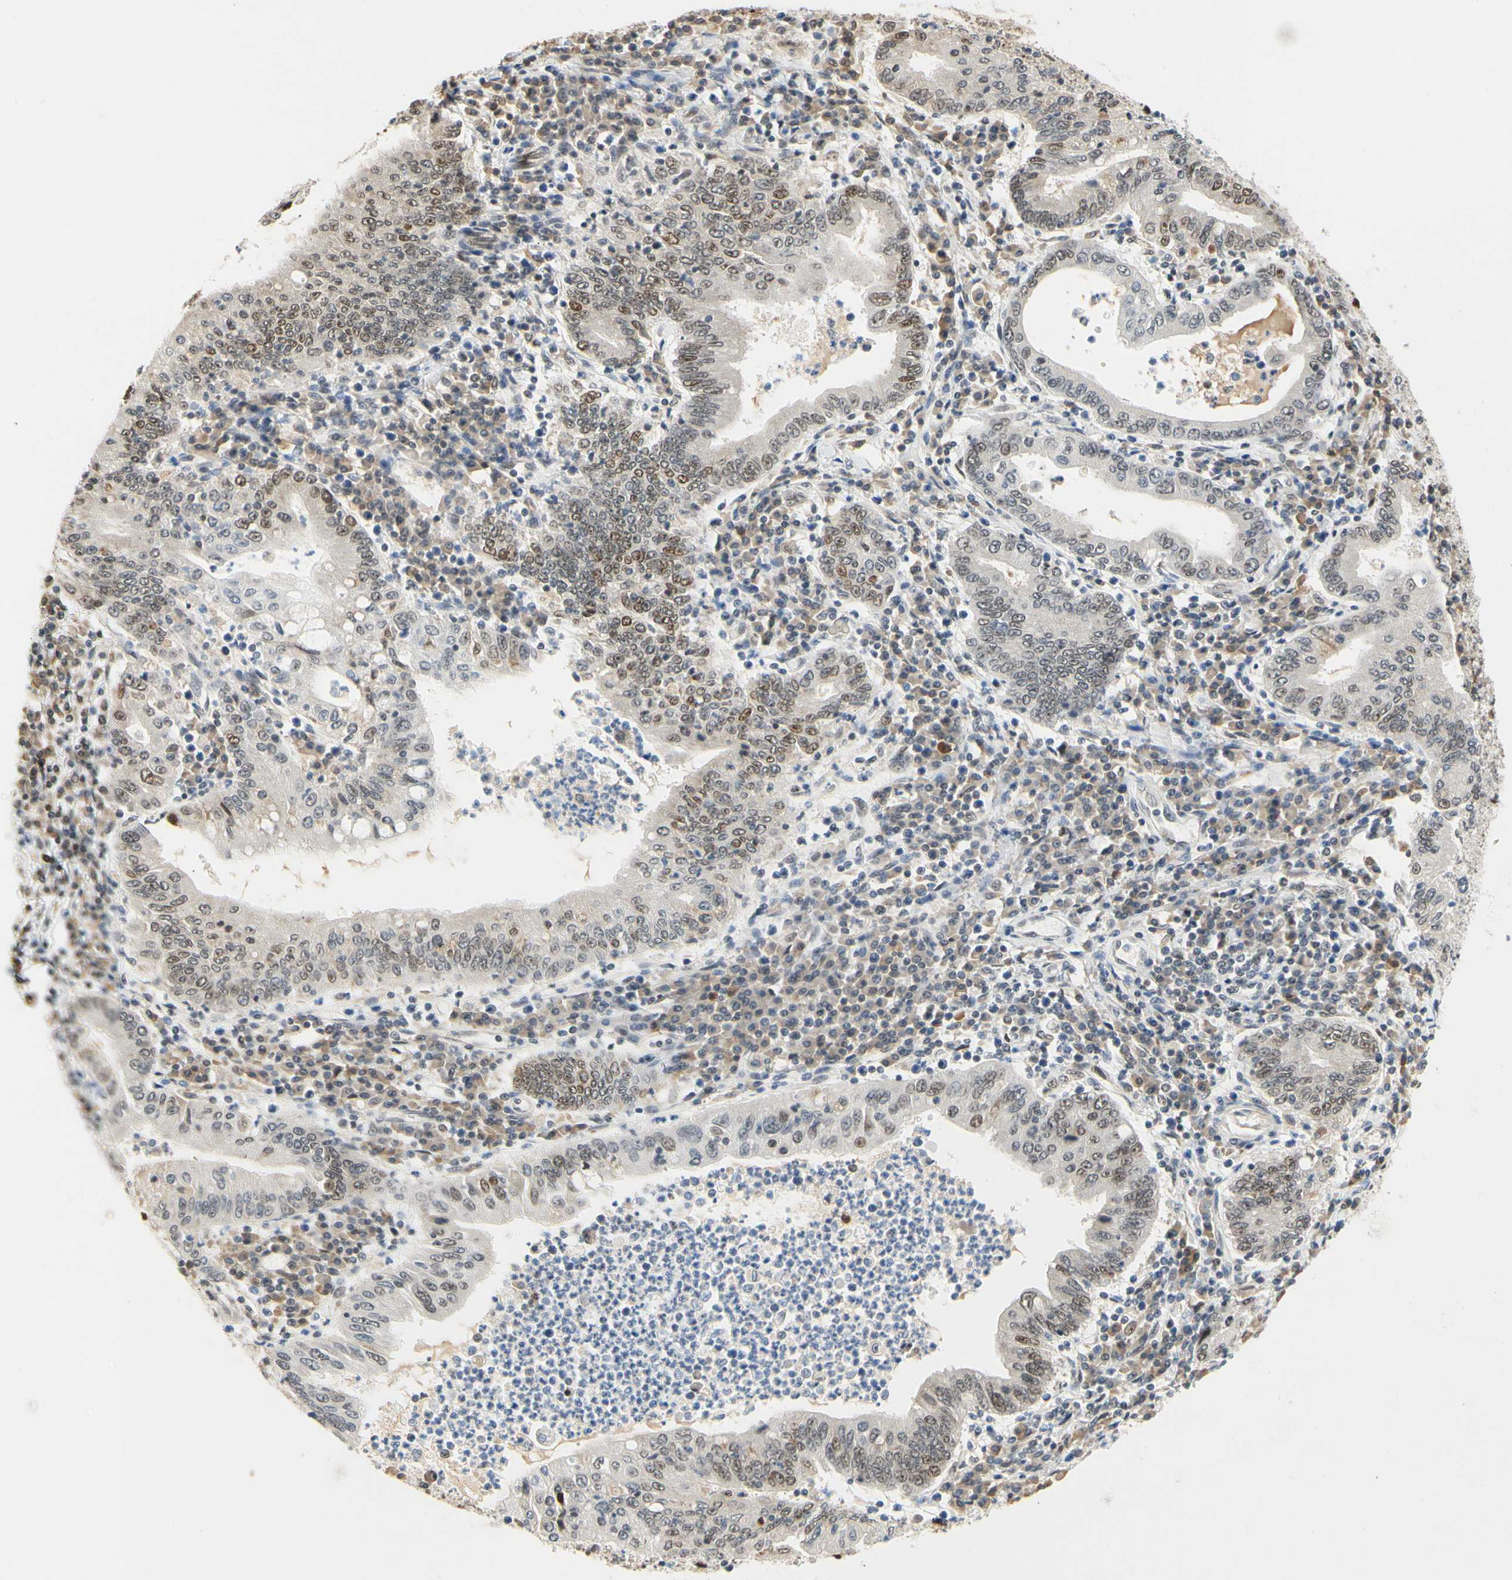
{"staining": {"intensity": "weak", "quantity": ">75%", "location": "nuclear"}, "tissue": "stomach cancer", "cell_type": "Tumor cells", "image_type": "cancer", "snomed": [{"axis": "morphology", "description": "Normal tissue, NOS"}, {"axis": "morphology", "description": "Adenocarcinoma, NOS"}, {"axis": "topography", "description": "Esophagus"}, {"axis": "topography", "description": "Stomach, upper"}, {"axis": "topography", "description": "Peripheral nerve tissue"}], "caption": "Protein staining by IHC demonstrates weak nuclear positivity in approximately >75% of tumor cells in stomach adenocarcinoma.", "gene": "ZSCAN16", "patient": {"sex": "male", "age": 62}}